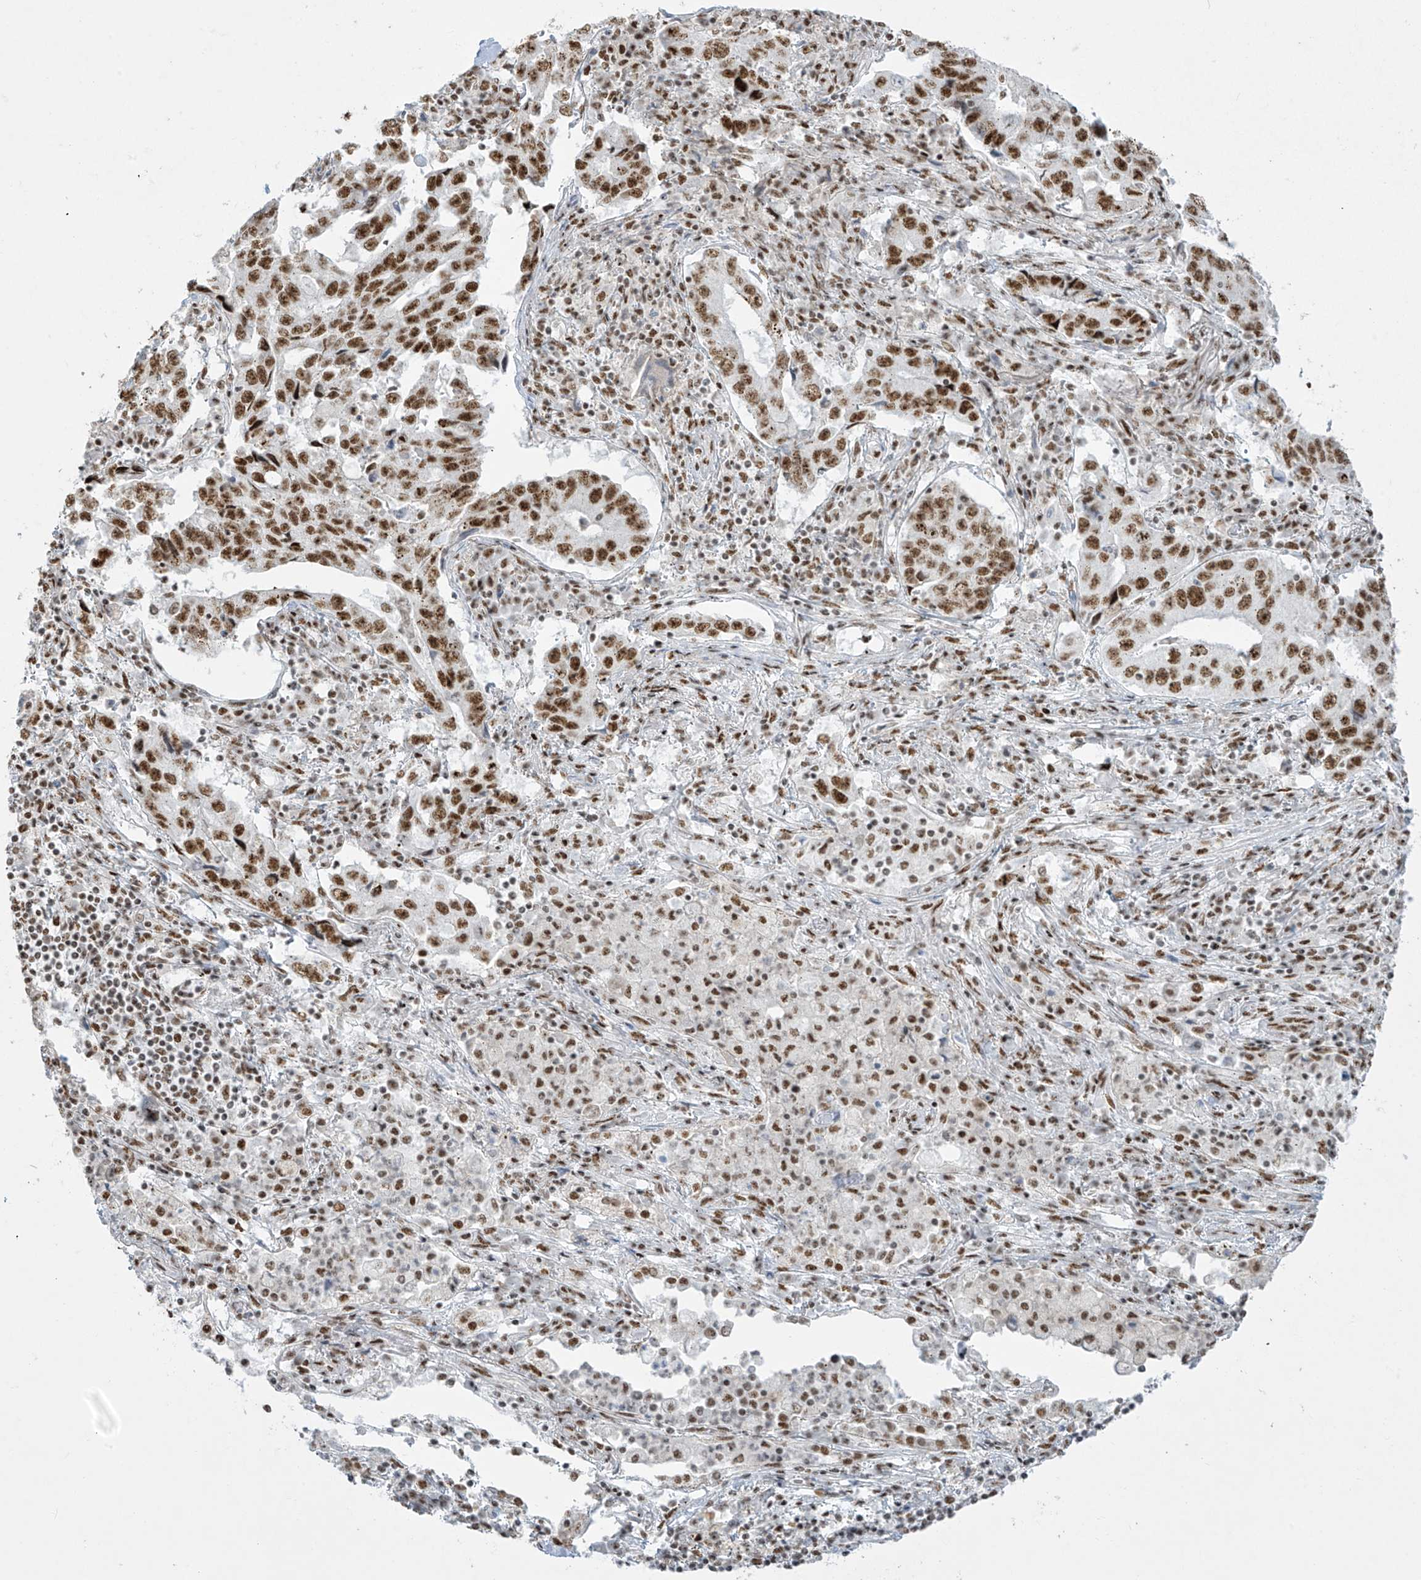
{"staining": {"intensity": "strong", "quantity": ">75%", "location": "nuclear"}, "tissue": "lung cancer", "cell_type": "Tumor cells", "image_type": "cancer", "snomed": [{"axis": "morphology", "description": "Adenocarcinoma, NOS"}, {"axis": "topography", "description": "Lung"}], "caption": "Strong nuclear positivity is identified in about >75% of tumor cells in lung cancer (adenocarcinoma). (DAB = brown stain, brightfield microscopy at high magnification).", "gene": "MS4A6A", "patient": {"sex": "female", "age": 51}}